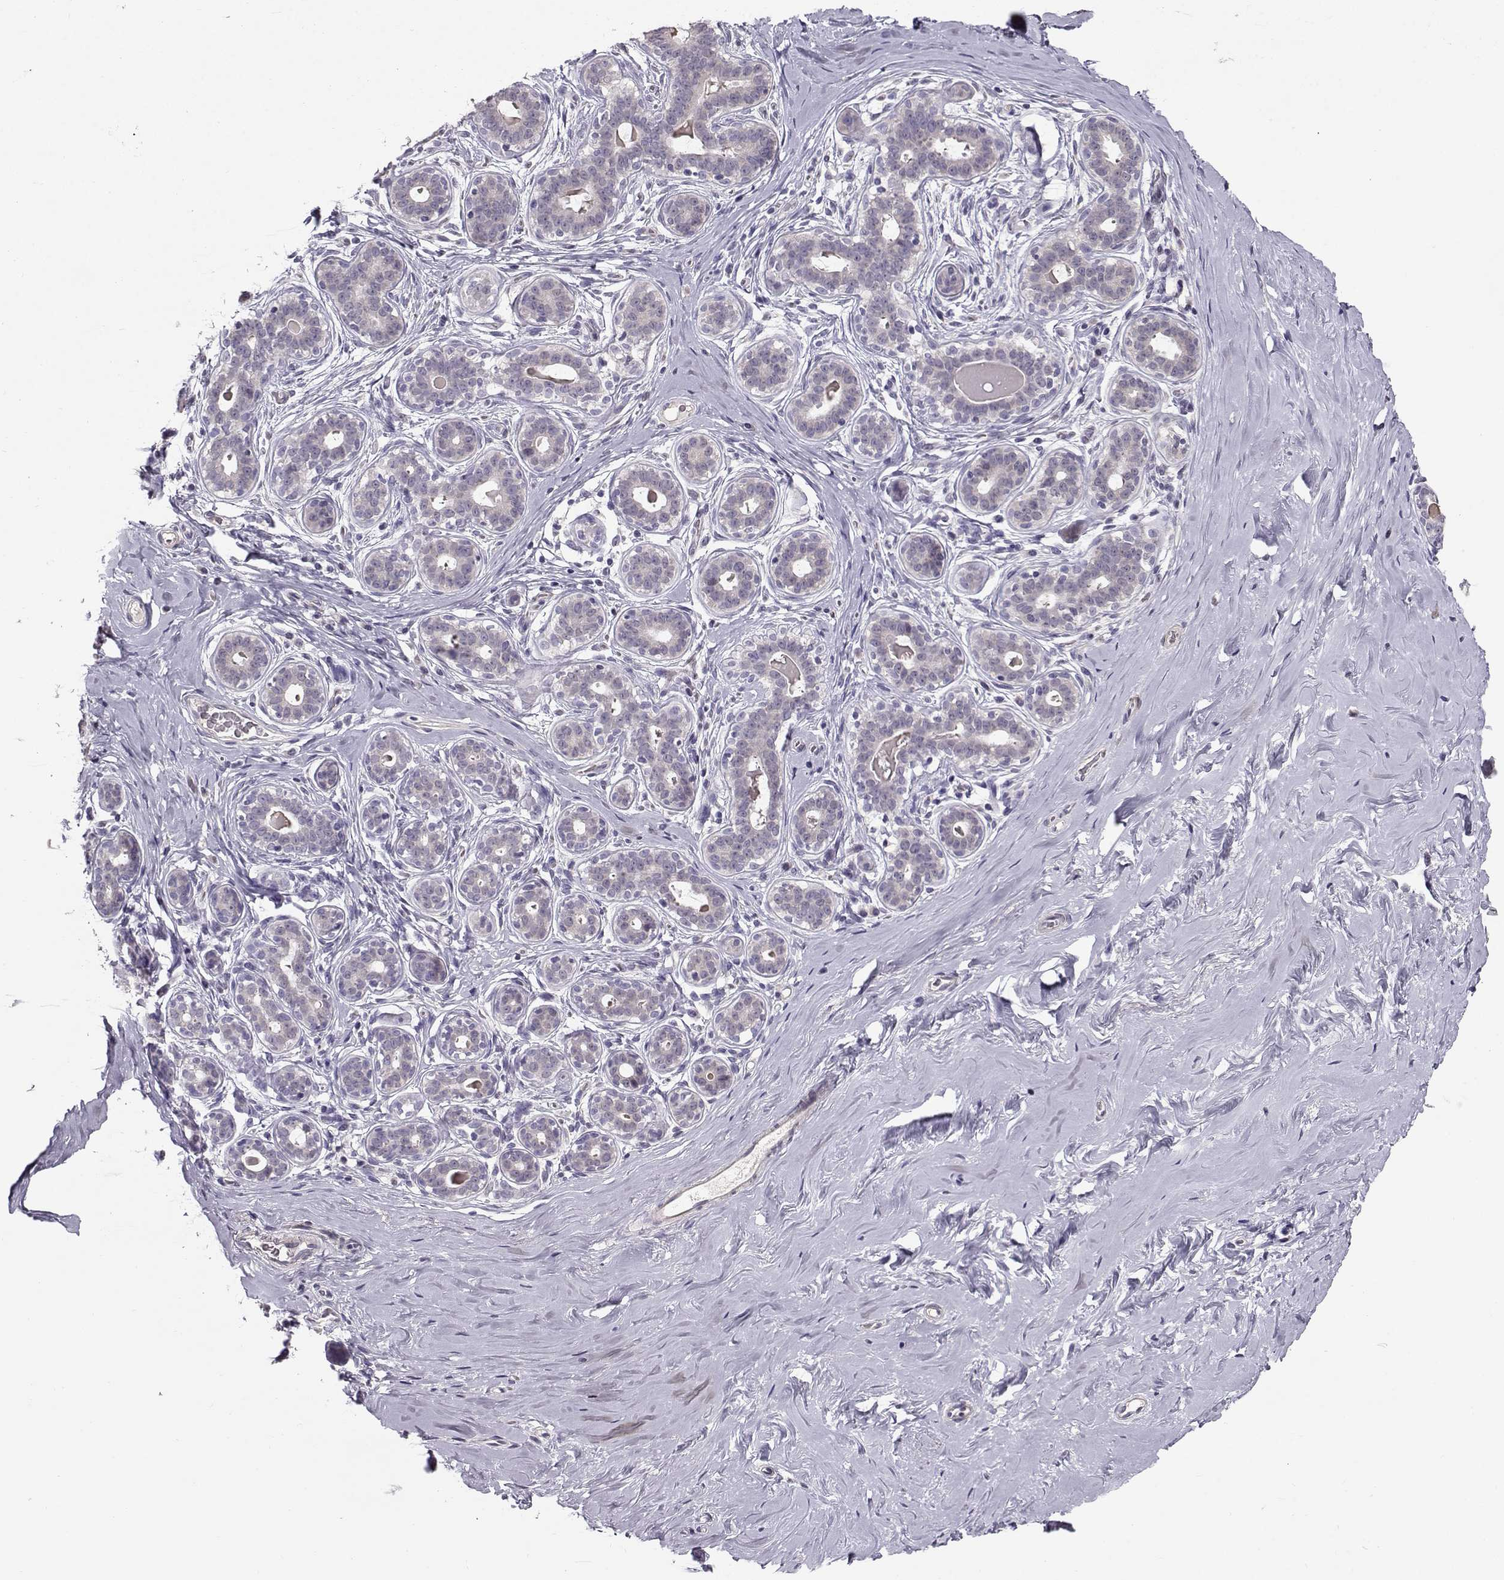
{"staining": {"intensity": "negative", "quantity": "none", "location": "none"}, "tissue": "breast", "cell_type": "Adipocytes", "image_type": "normal", "snomed": [{"axis": "morphology", "description": "Normal tissue, NOS"}, {"axis": "topography", "description": "Skin"}, {"axis": "topography", "description": "Breast"}], "caption": "The image demonstrates no staining of adipocytes in unremarkable breast.", "gene": "TSPYL5", "patient": {"sex": "female", "age": 43}}